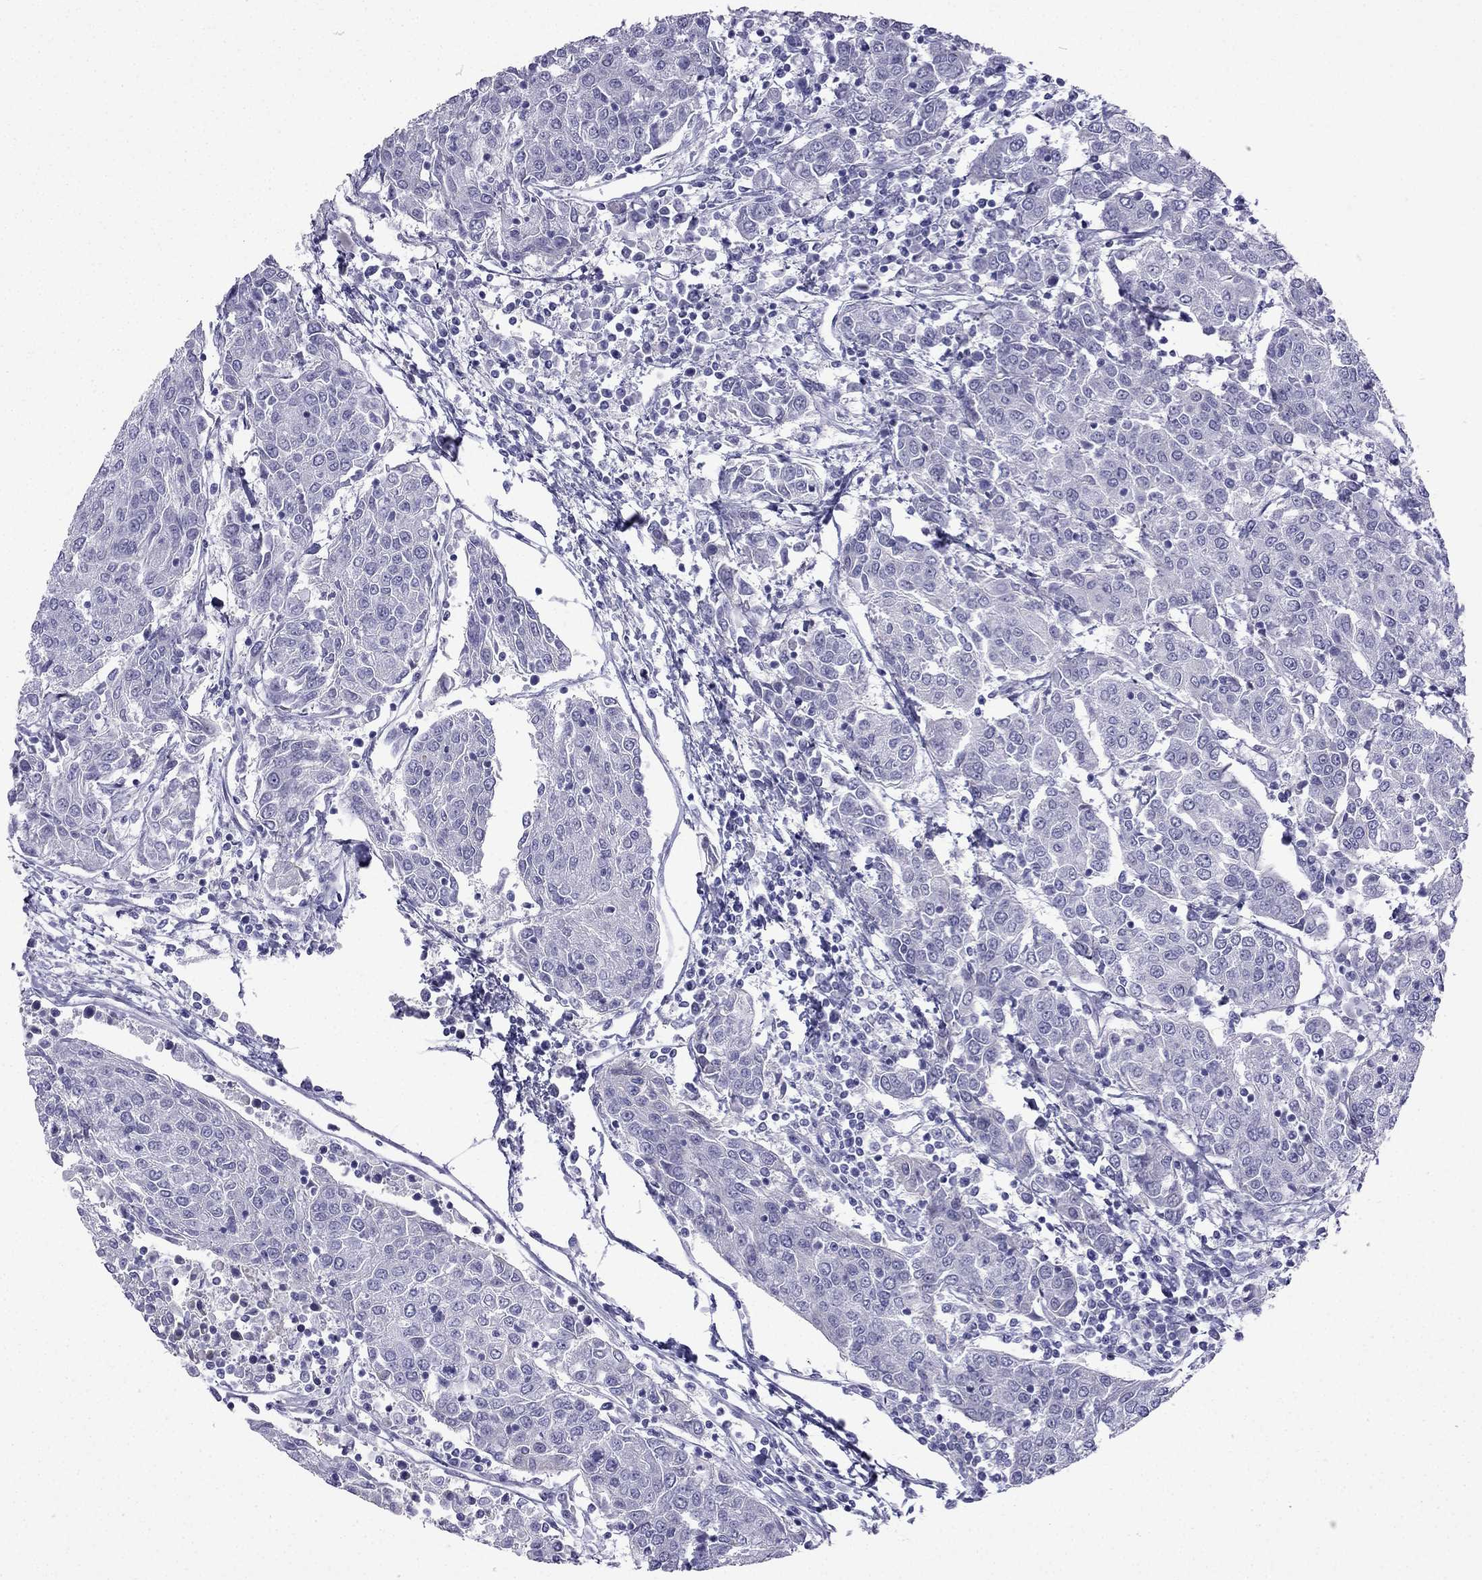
{"staining": {"intensity": "negative", "quantity": "none", "location": "none"}, "tissue": "urothelial cancer", "cell_type": "Tumor cells", "image_type": "cancer", "snomed": [{"axis": "morphology", "description": "Urothelial carcinoma, High grade"}, {"axis": "topography", "description": "Urinary bladder"}], "caption": "Tumor cells show no significant staining in urothelial carcinoma (high-grade).", "gene": "GJA8", "patient": {"sex": "female", "age": 85}}